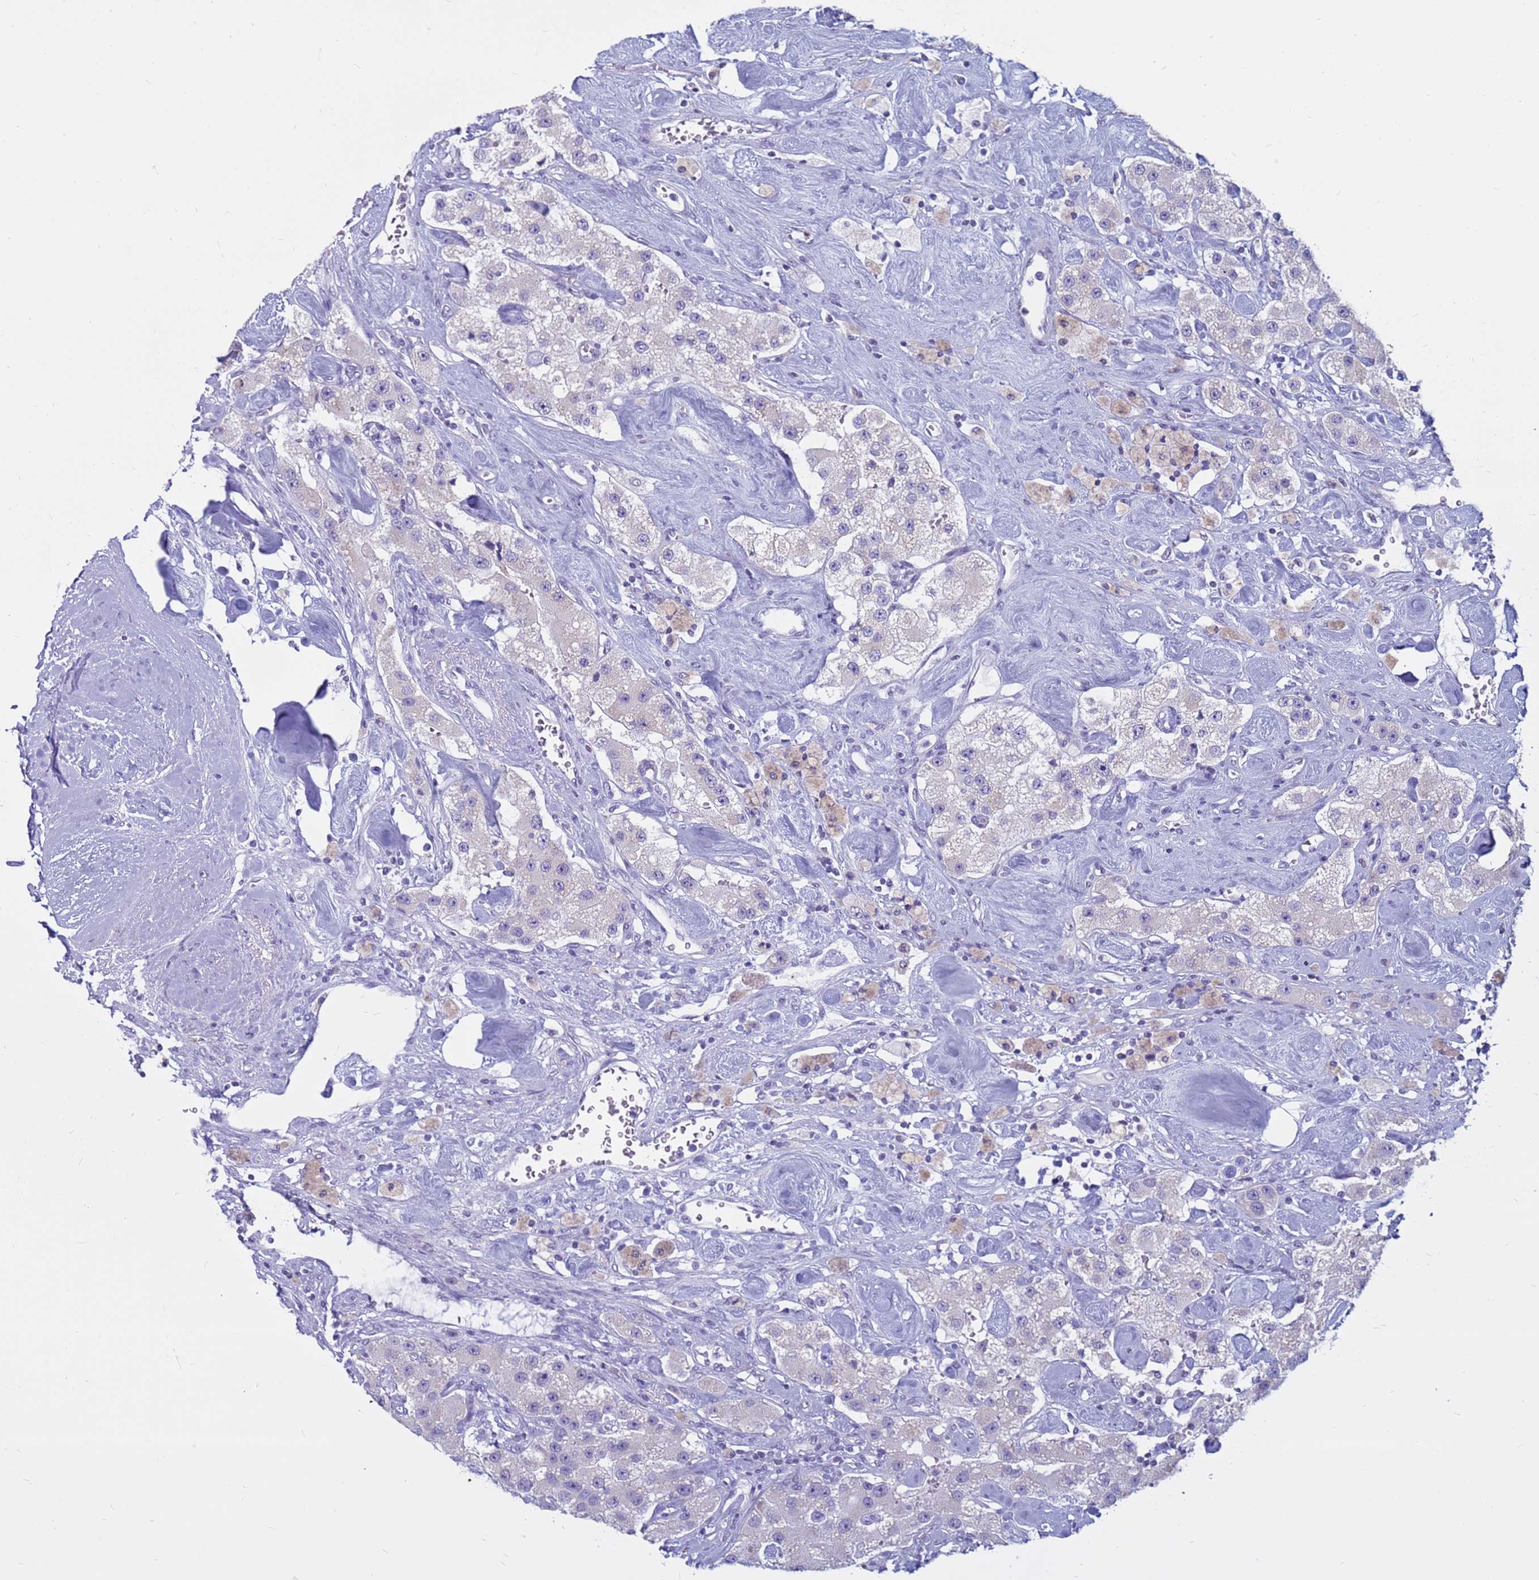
{"staining": {"intensity": "negative", "quantity": "none", "location": "none"}, "tissue": "carcinoid", "cell_type": "Tumor cells", "image_type": "cancer", "snomed": [{"axis": "morphology", "description": "Carcinoid, malignant, NOS"}, {"axis": "topography", "description": "Pancreas"}], "caption": "An immunohistochemistry (IHC) image of carcinoid is shown. There is no staining in tumor cells of carcinoid.", "gene": "CDK2AP2", "patient": {"sex": "male", "age": 41}}